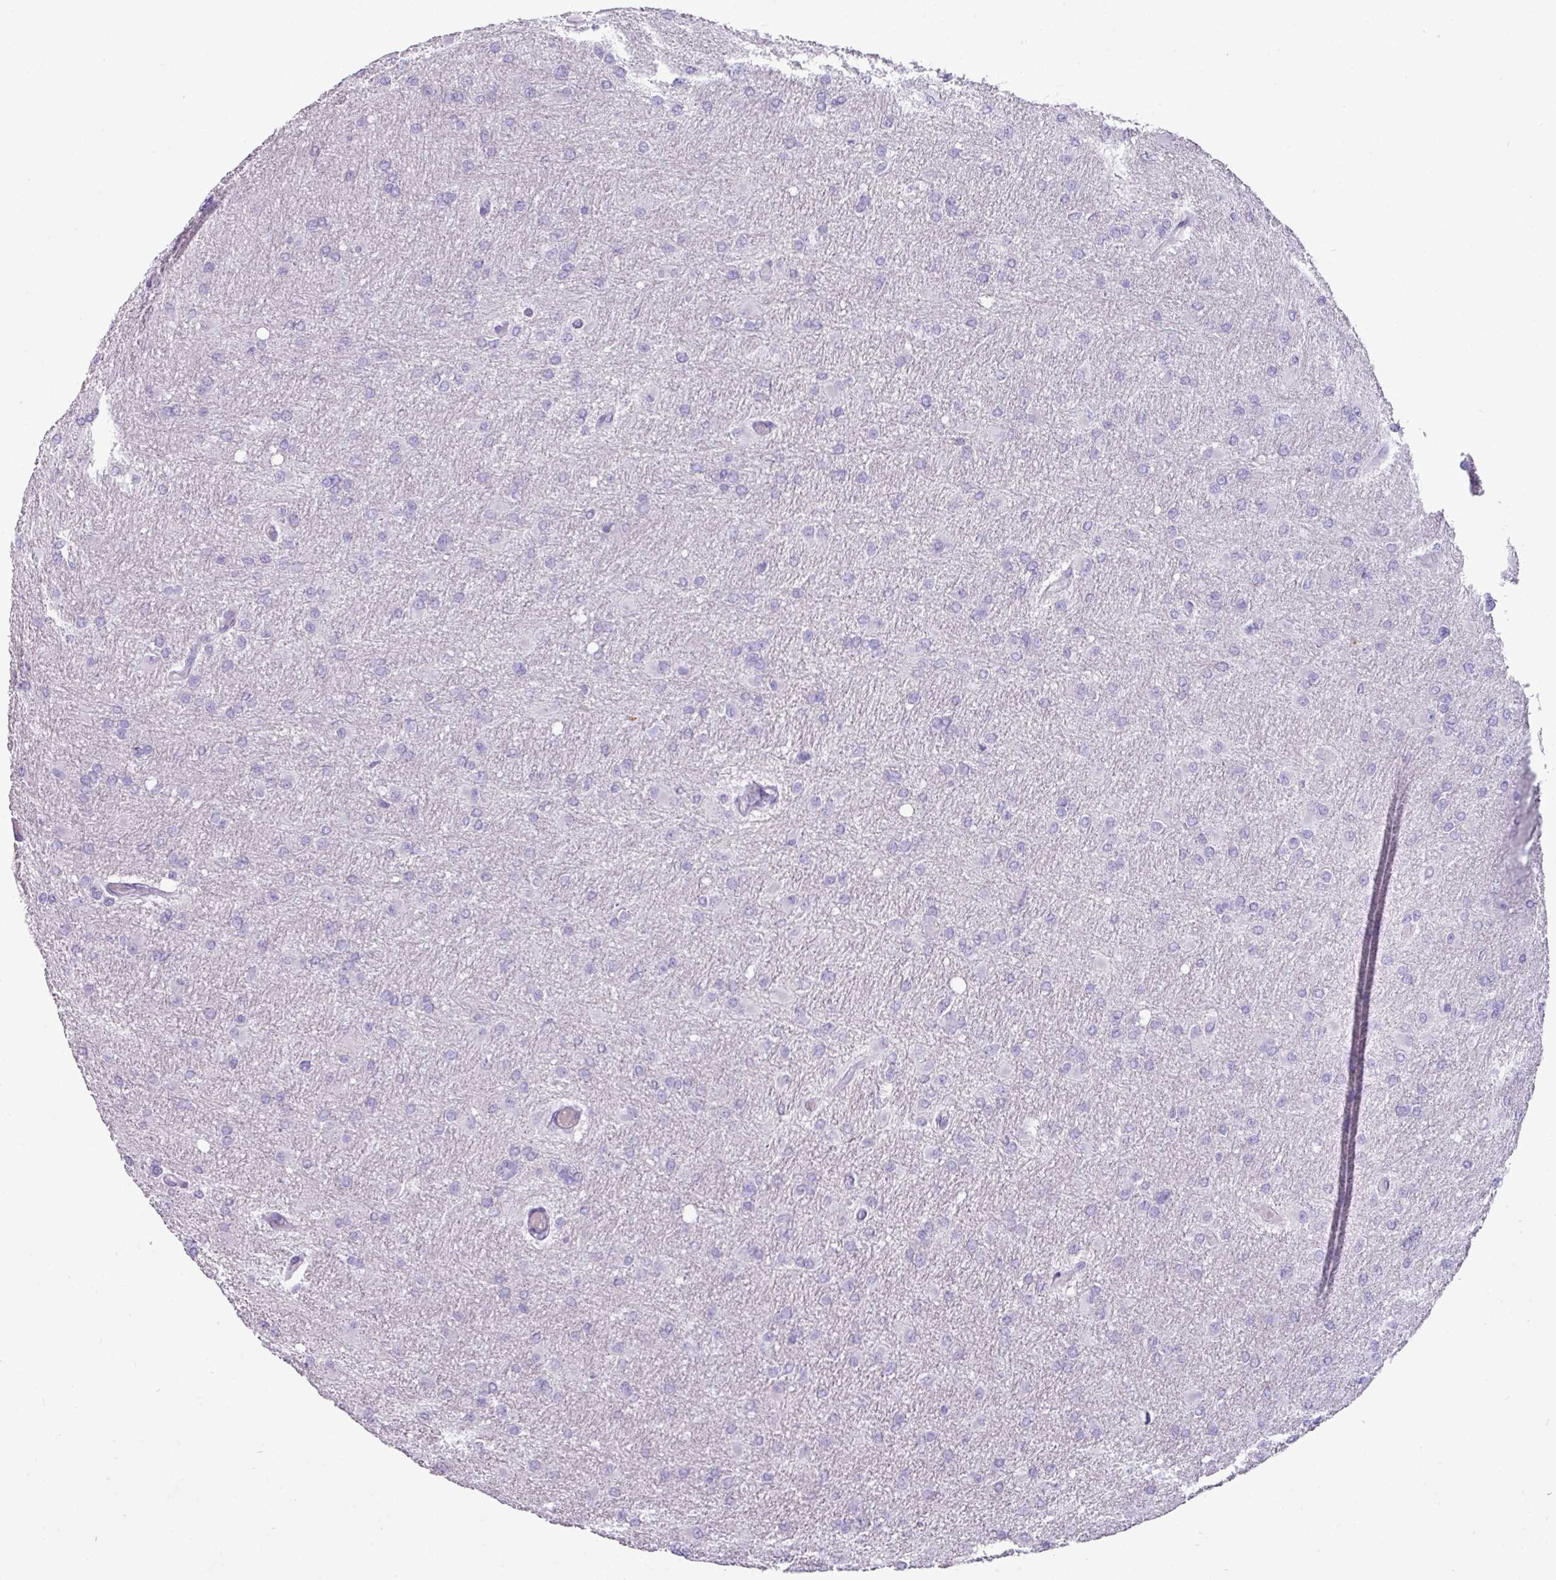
{"staining": {"intensity": "negative", "quantity": "none", "location": "none"}, "tissue": "glioma", "cell_type": "Tumor cells", "image_type": "cancer", "snomed": [{"axis": "morphology", "description": "Glioma, malignant, High grade"}, {"axis": "topography", "description": "Cerebral cortex"}], "caption": "Human glioma stained for a protein using immunohistochemistry (IHC) shows no staining in tumor cells.", "gene": "GSTA3", "patient": {"sex": "female", "age": 36}}